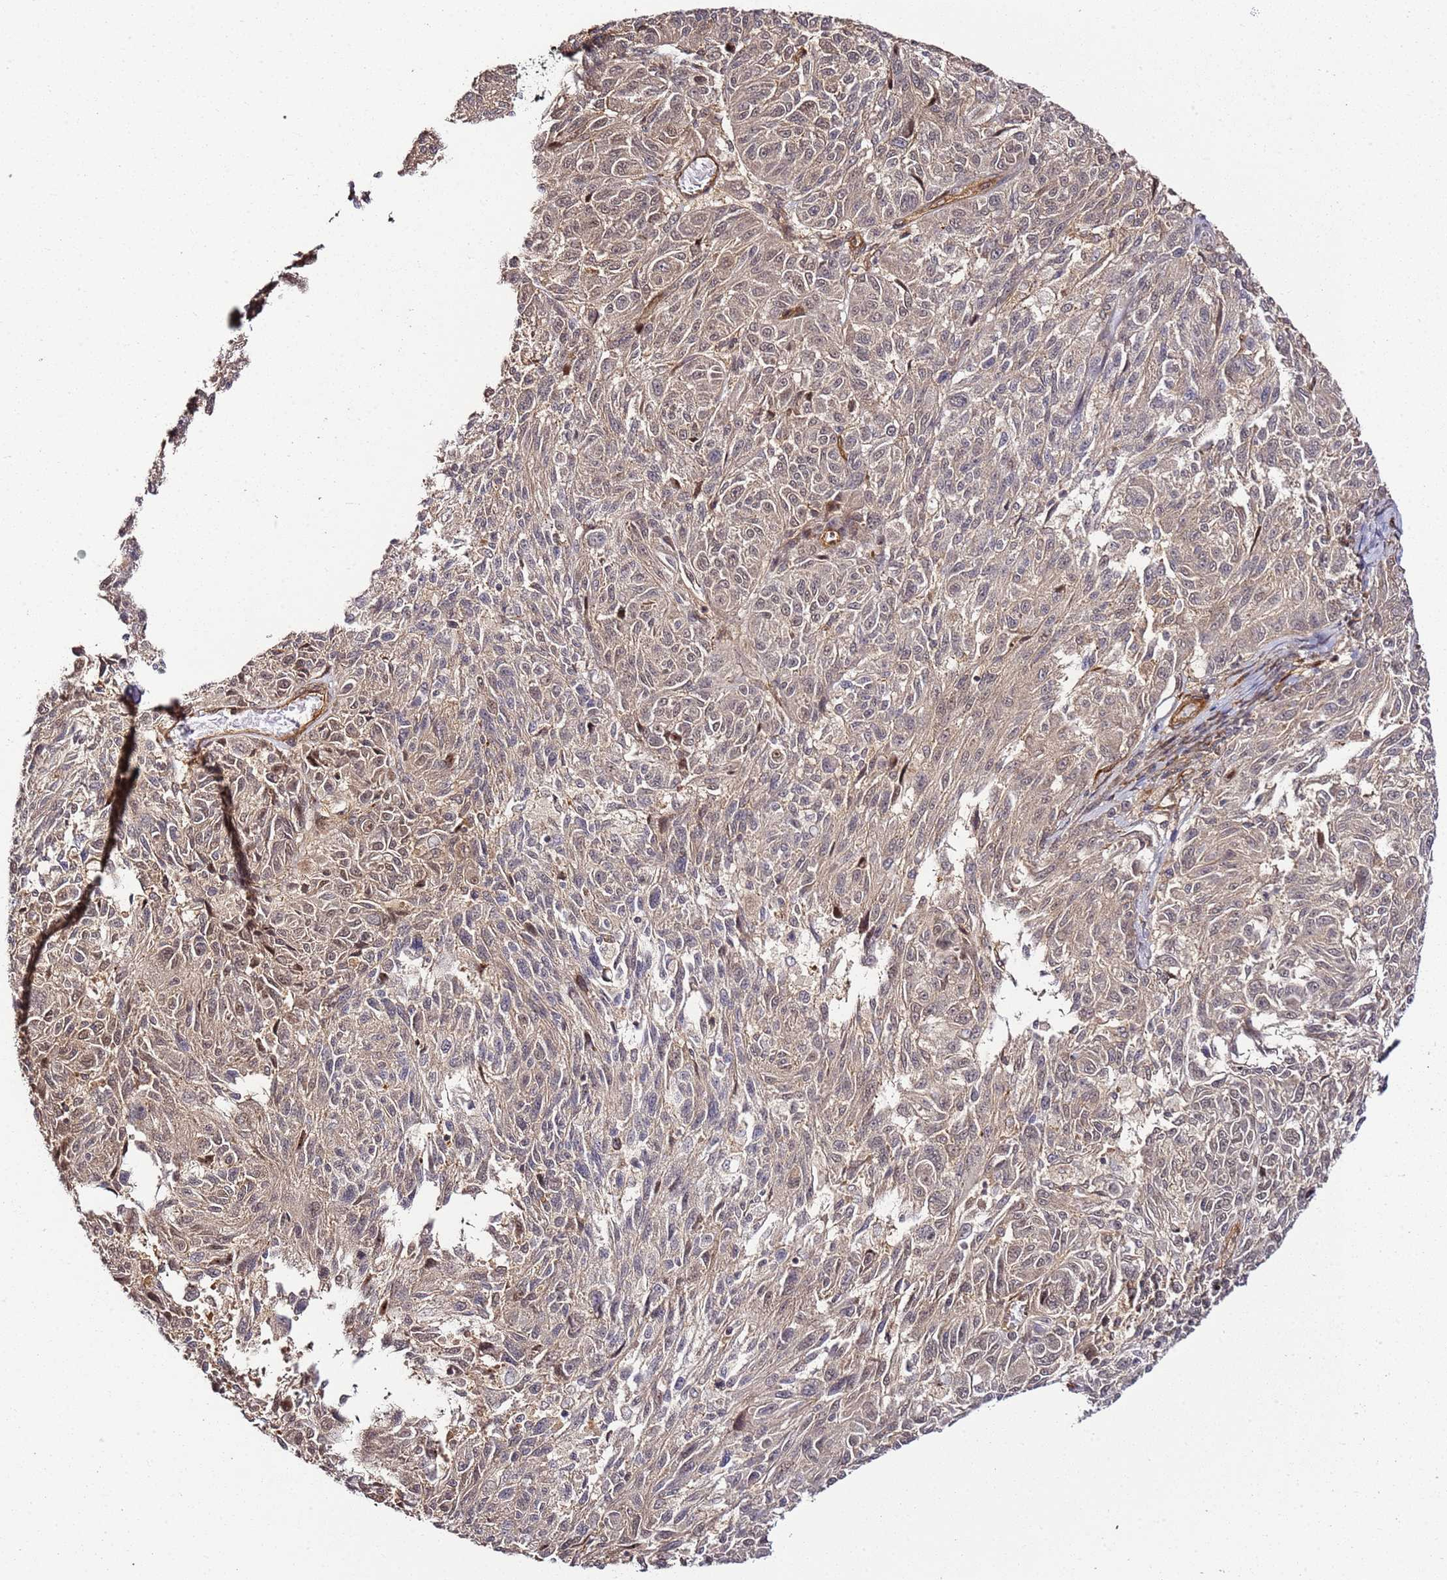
{"staining": {"intensity": "weak", "quantity": "<25%", "location": "cytoplasmic/membranous"}, "tissue": "melanoma", "cell_type": "Tumor cells", "image_type": "cancer", "snomed": [{"axis": "morphology", "description": "Malignant melanoma, NOS"}, {"axis": "topography", "description": "Skin"}], "caption": "Histopathology image shows no protein positivity in tumor cells of melanoma tissue.", "gene": "CCNYL1", "patient": {"sex": "male", "age": 53}}